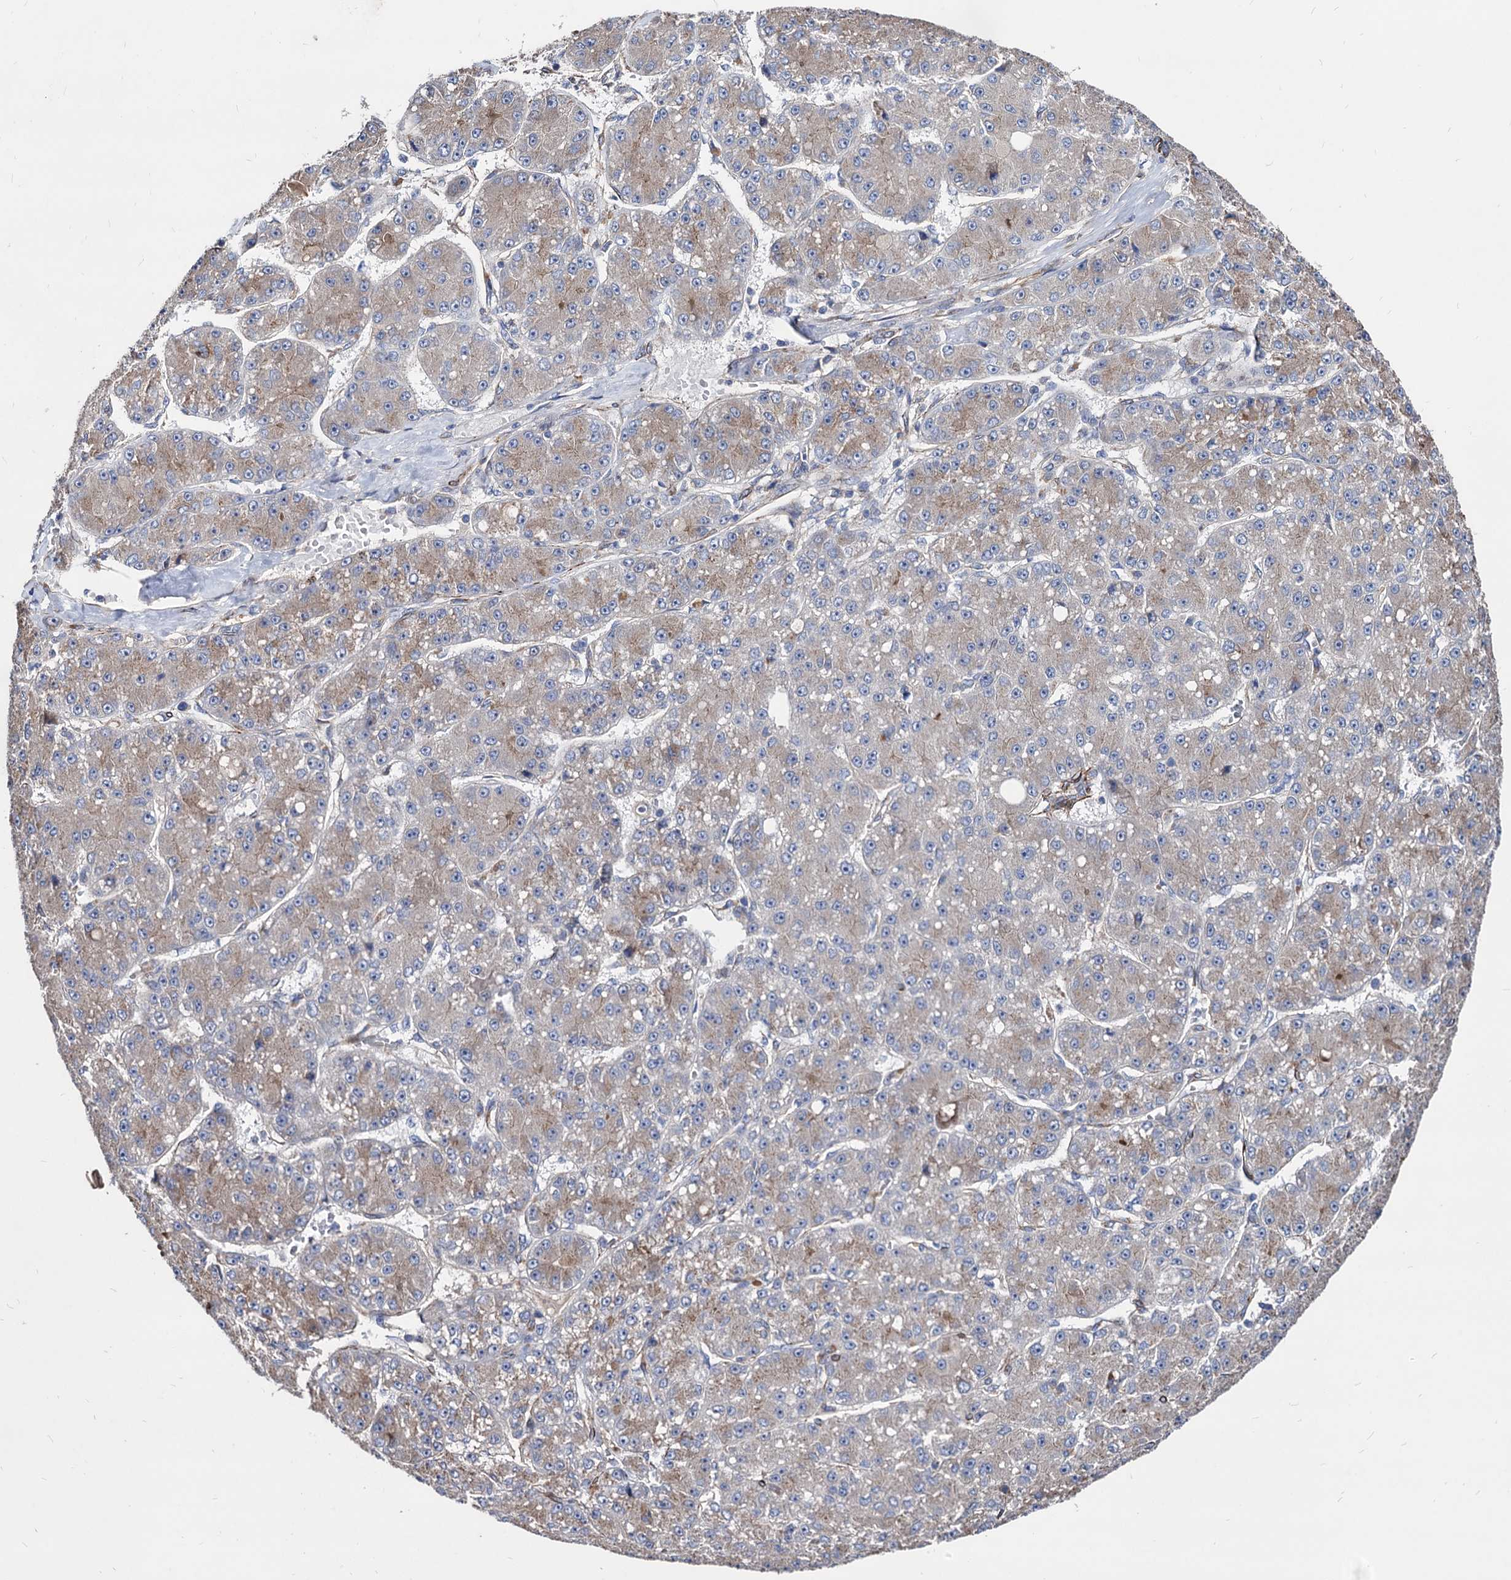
{"staining": {"intensity": "weak", "quantity": "25%-75%", "location": "cytoplasmic/membranous"}, "tissue": "liver cancer", "cell_type": "Tumor cells", "image_type": "cancer", "snomed": [{"axis": "morphology", "description": "Carcinoma, Hepatocellular, NOS"}, {"axis": "topography", "description": "Liver"}], "caption": "The histopathology image shows a brown stain indicating the presence of a protein in the cytoplasmic/membranous of tumor cells in hepatocellular carcinoma (liver). Using DAB (3,3'-diaminobenzidine) (brown) and hematoxylin (blue) stains, captured at high magnification using brightfield microscopy.", "gene": "WDR11", "patient": {"sex": "male", "age": 67}}